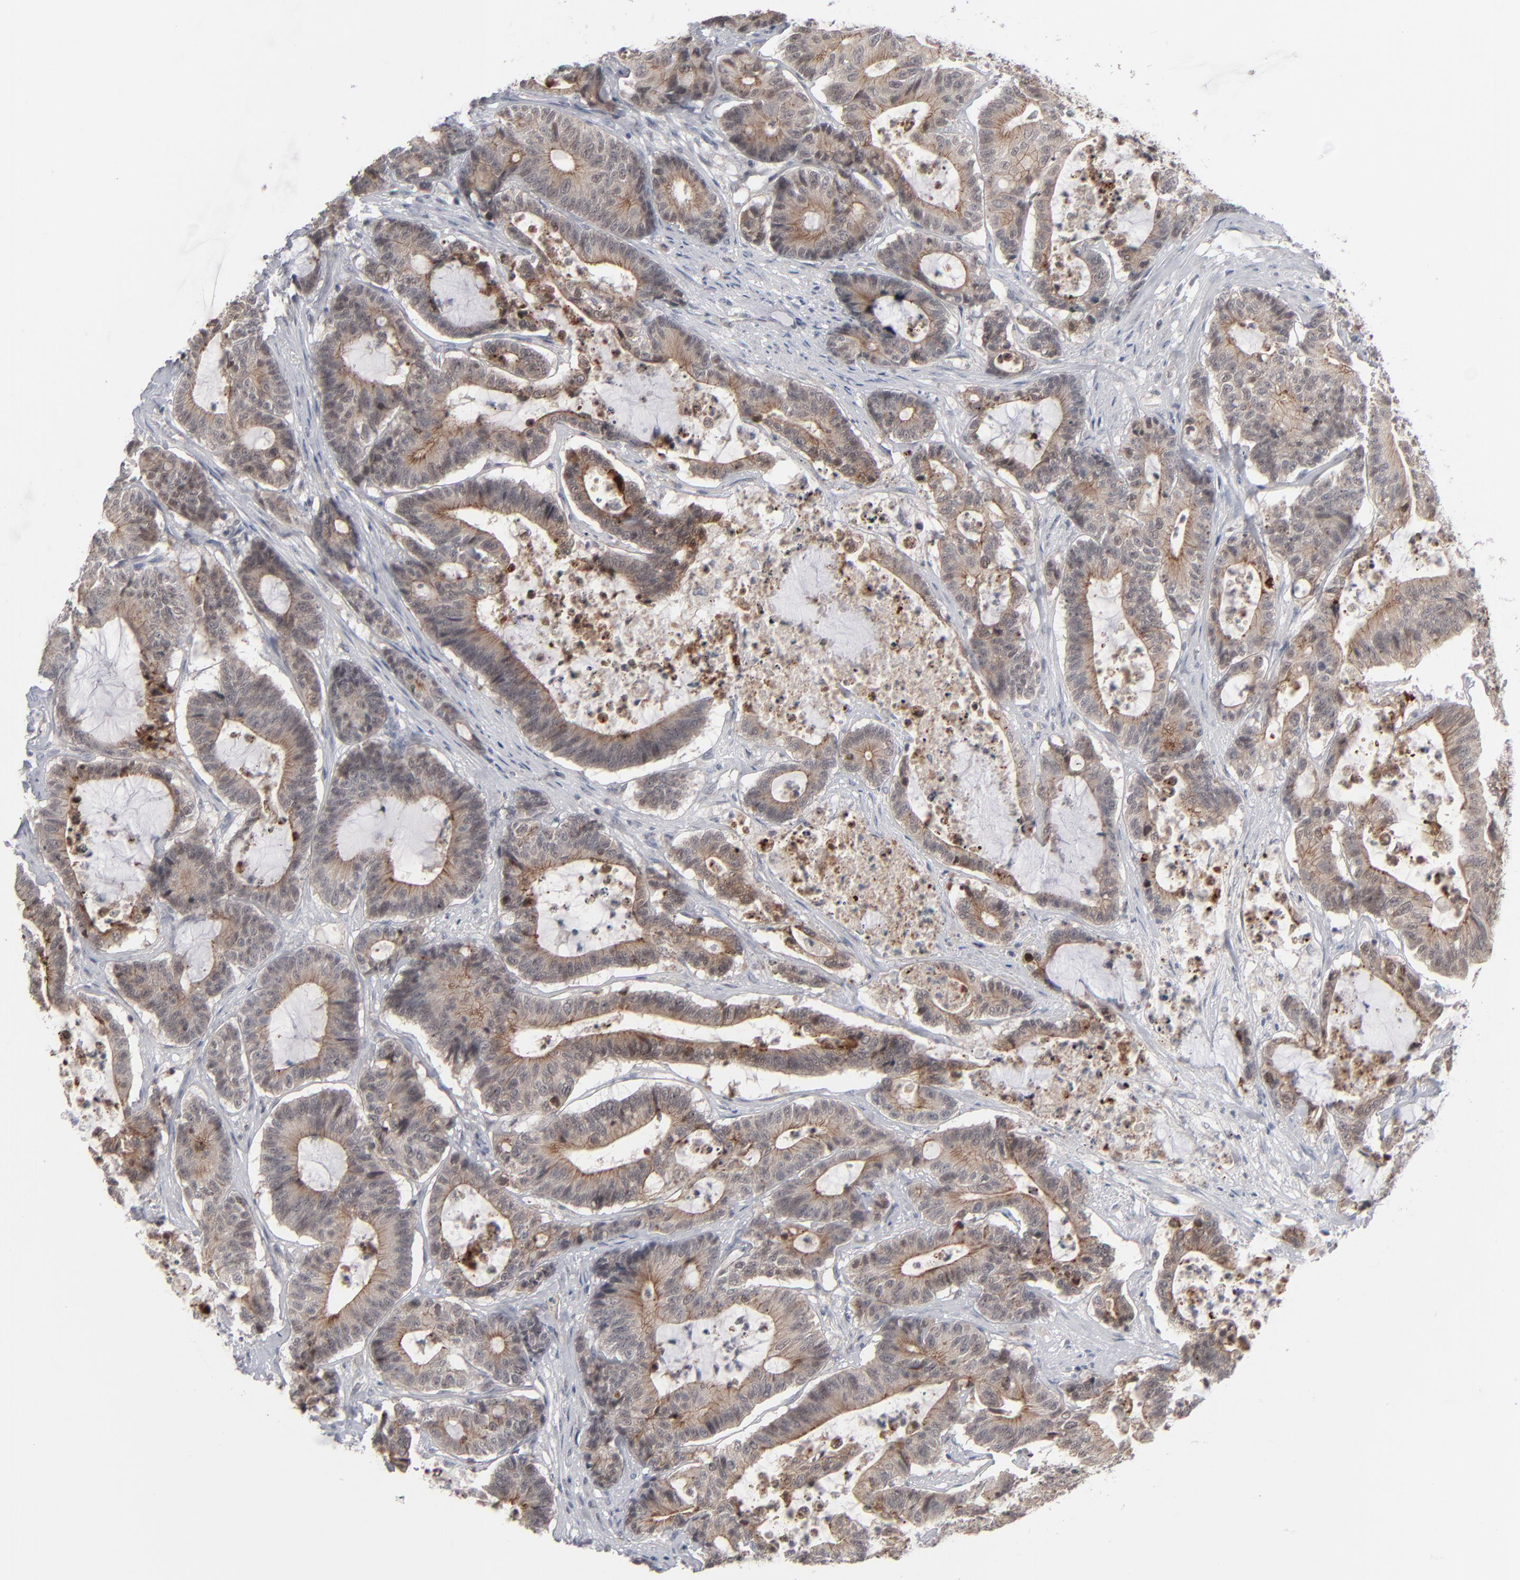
{"staining": {"intensity": "moderate", "quantity": ">75%", "location": "cytoplasmic/membranous,nuclear"}, "tissue": "colorectal cancer", "cell_type": "Tumor cells", "image_type": "cancer", "snomed": [{"axis": "morphology", "description": "Adenocarcinoma, NOS"}, {"axis": "topography", "description": "Colon"}], "caption": "This photomicrograph shows immunohistochemistry staining of human adenocarcinoma (colorectal), with medium moderate cytoplasmic/membranous and nuclear expression in about >75% of tumor cells.", "gene": "POF1B", "patient": {"sex": "female", "age": 84}}